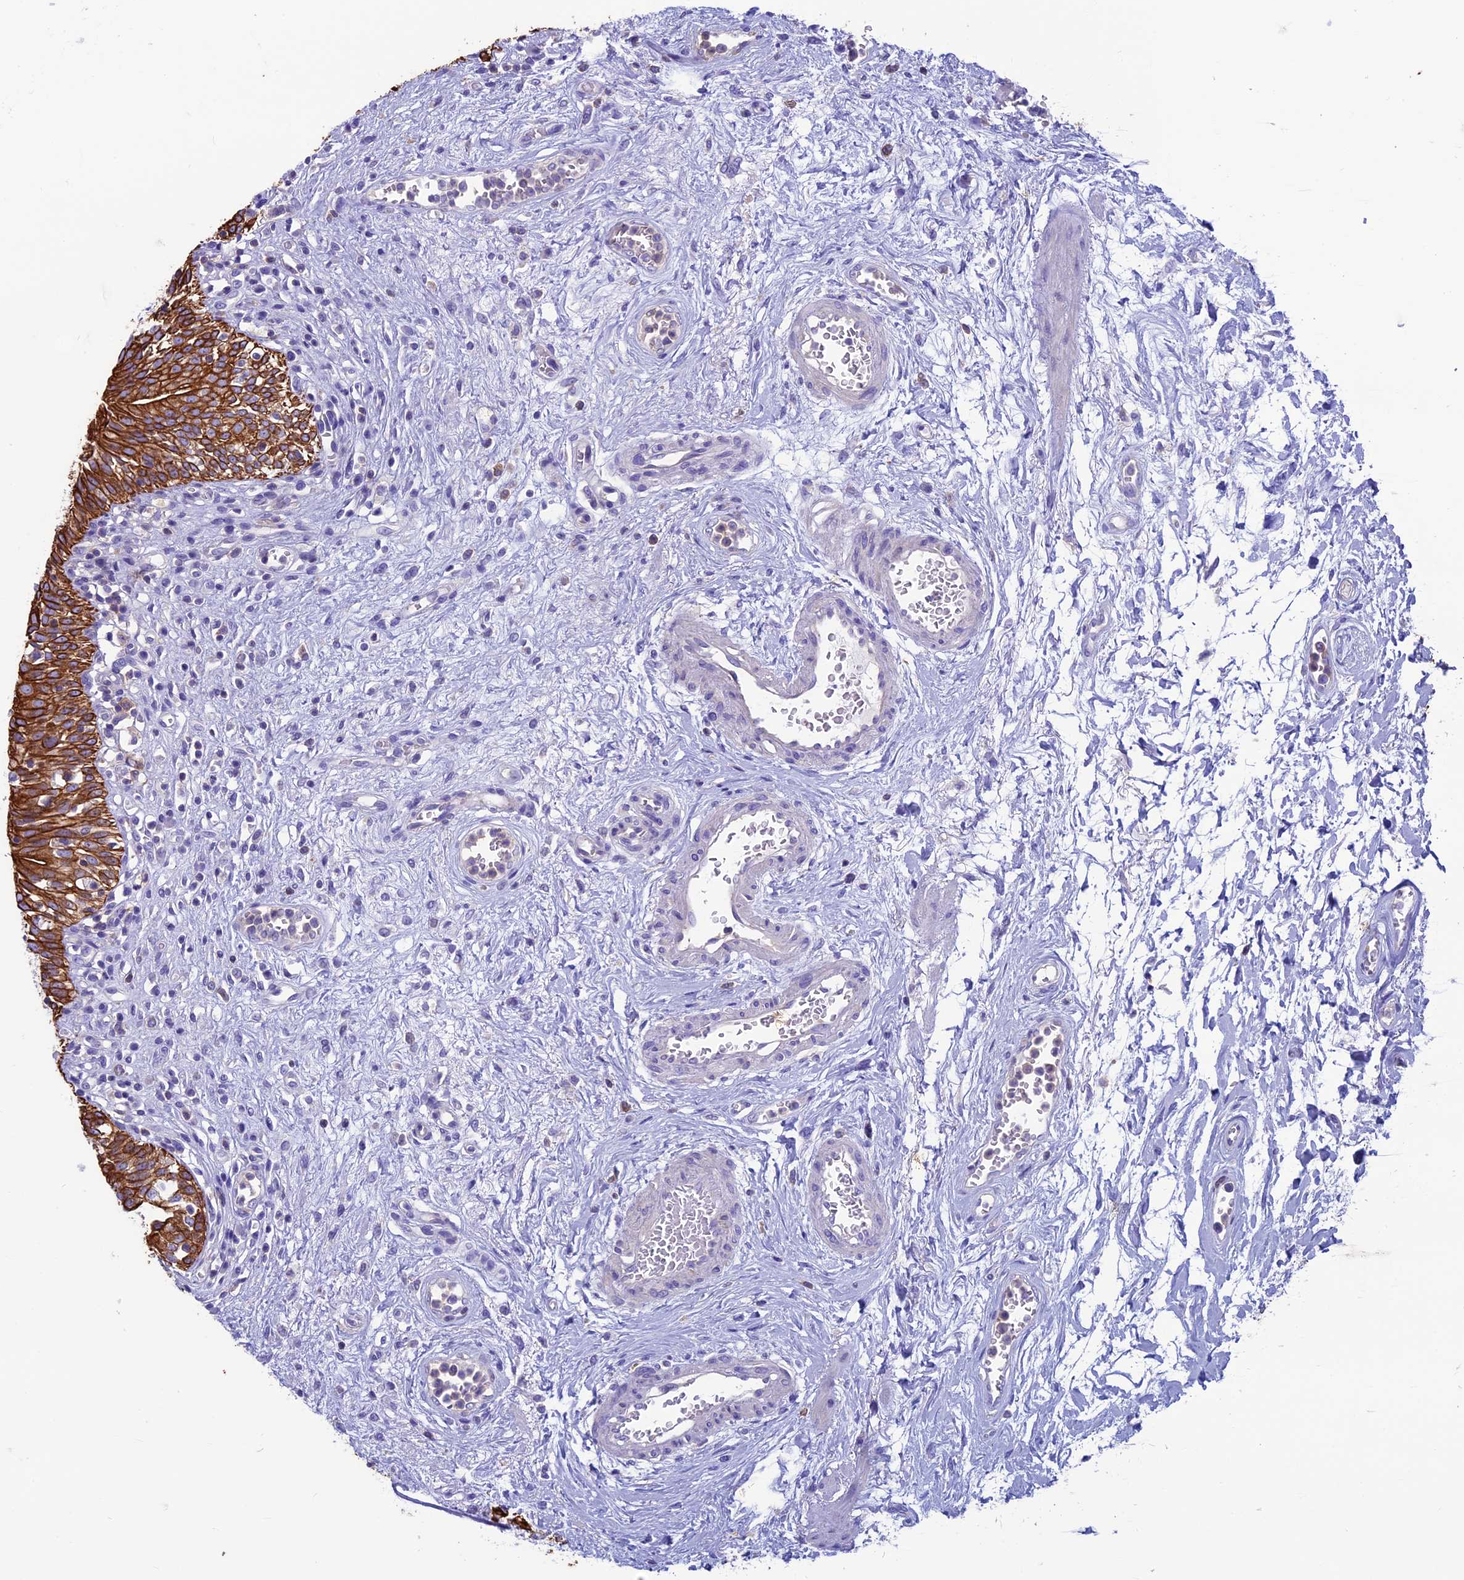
{"staining": {"intensity": "strong", "quantity": ">75%", "location": "cytoplasmic/membranous"}, "tissue": "urinary bladder", "cell_type": "Urothelial cells", "image_type": "normal", "snomed": [{"axis": "morphology", "description": "Normal tissue, NOS"}, {"axis": "morphology", "description": "Inflammation, NOS"}, {"axis": "topography", "description": "Urinary bladder"}], "caption": "A high-resolution micrograph shows immunohistochemistry staining of benign urinary bladder, which exhibits strong cytoplasmic/membranous staining in approximately >75% of urothelial cells.", "gene": "CDAN1", "patient": {"sex": "male", "age": 63}}